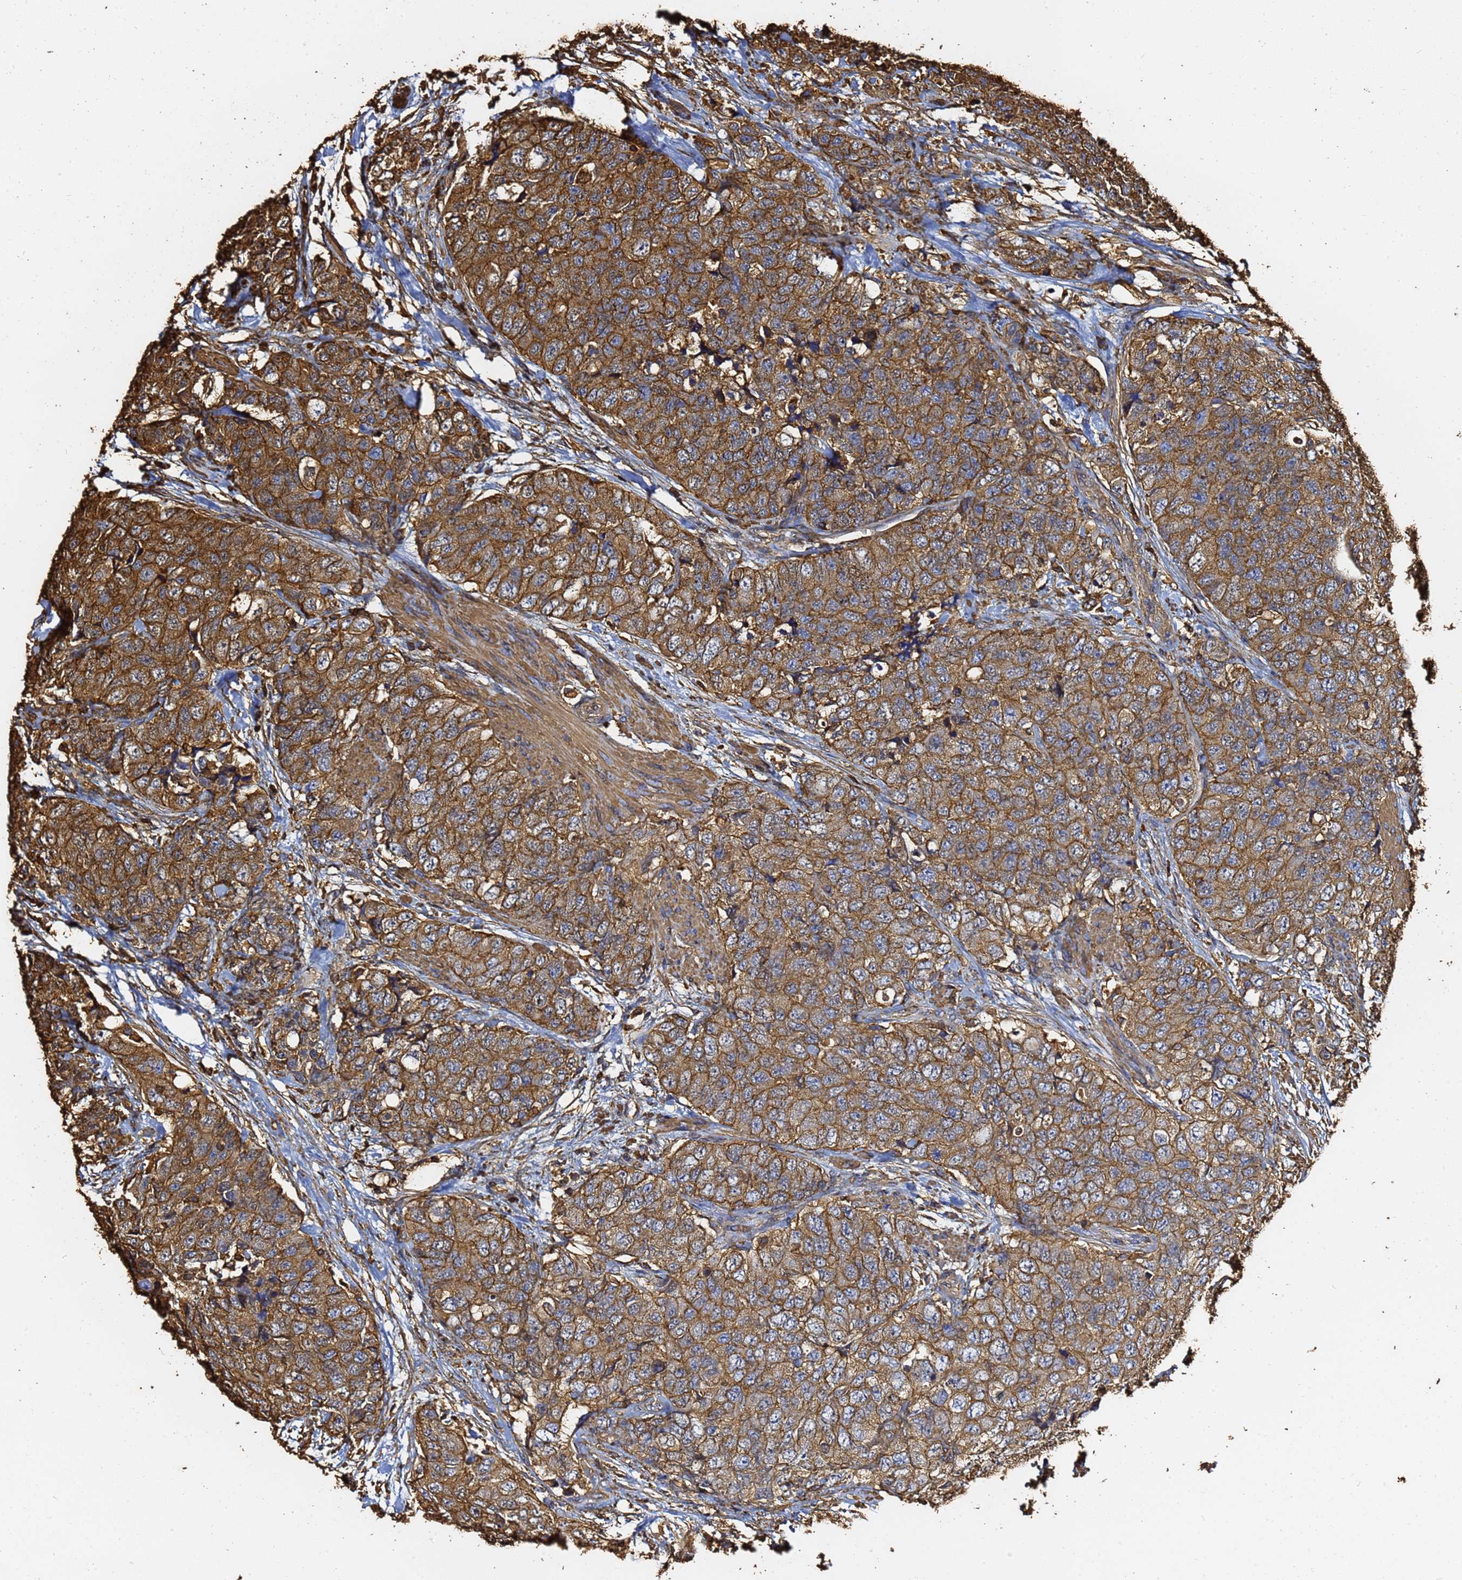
{"staining": {"intensity": "strong", "quantity": ">75%", "location": "cytoplasmic/membranous"}, "tissue": "urothelial cancer", "cell_type": "Tumor cells", "image_type": "cancer", "snomed": [{"axis": "morphology", "description": "Urothelial carcinoma, High grade"}, {"axis": "topography", "description": "Urinary bladder"}], "caption": "Tumor cells show high levels of strong cytoplasmic/membranous staining in about >75% of cells in human urothelial carcinoma (high-grade).", "gene": "ACTB", "patient": {"sex": "female", "age": 78}}